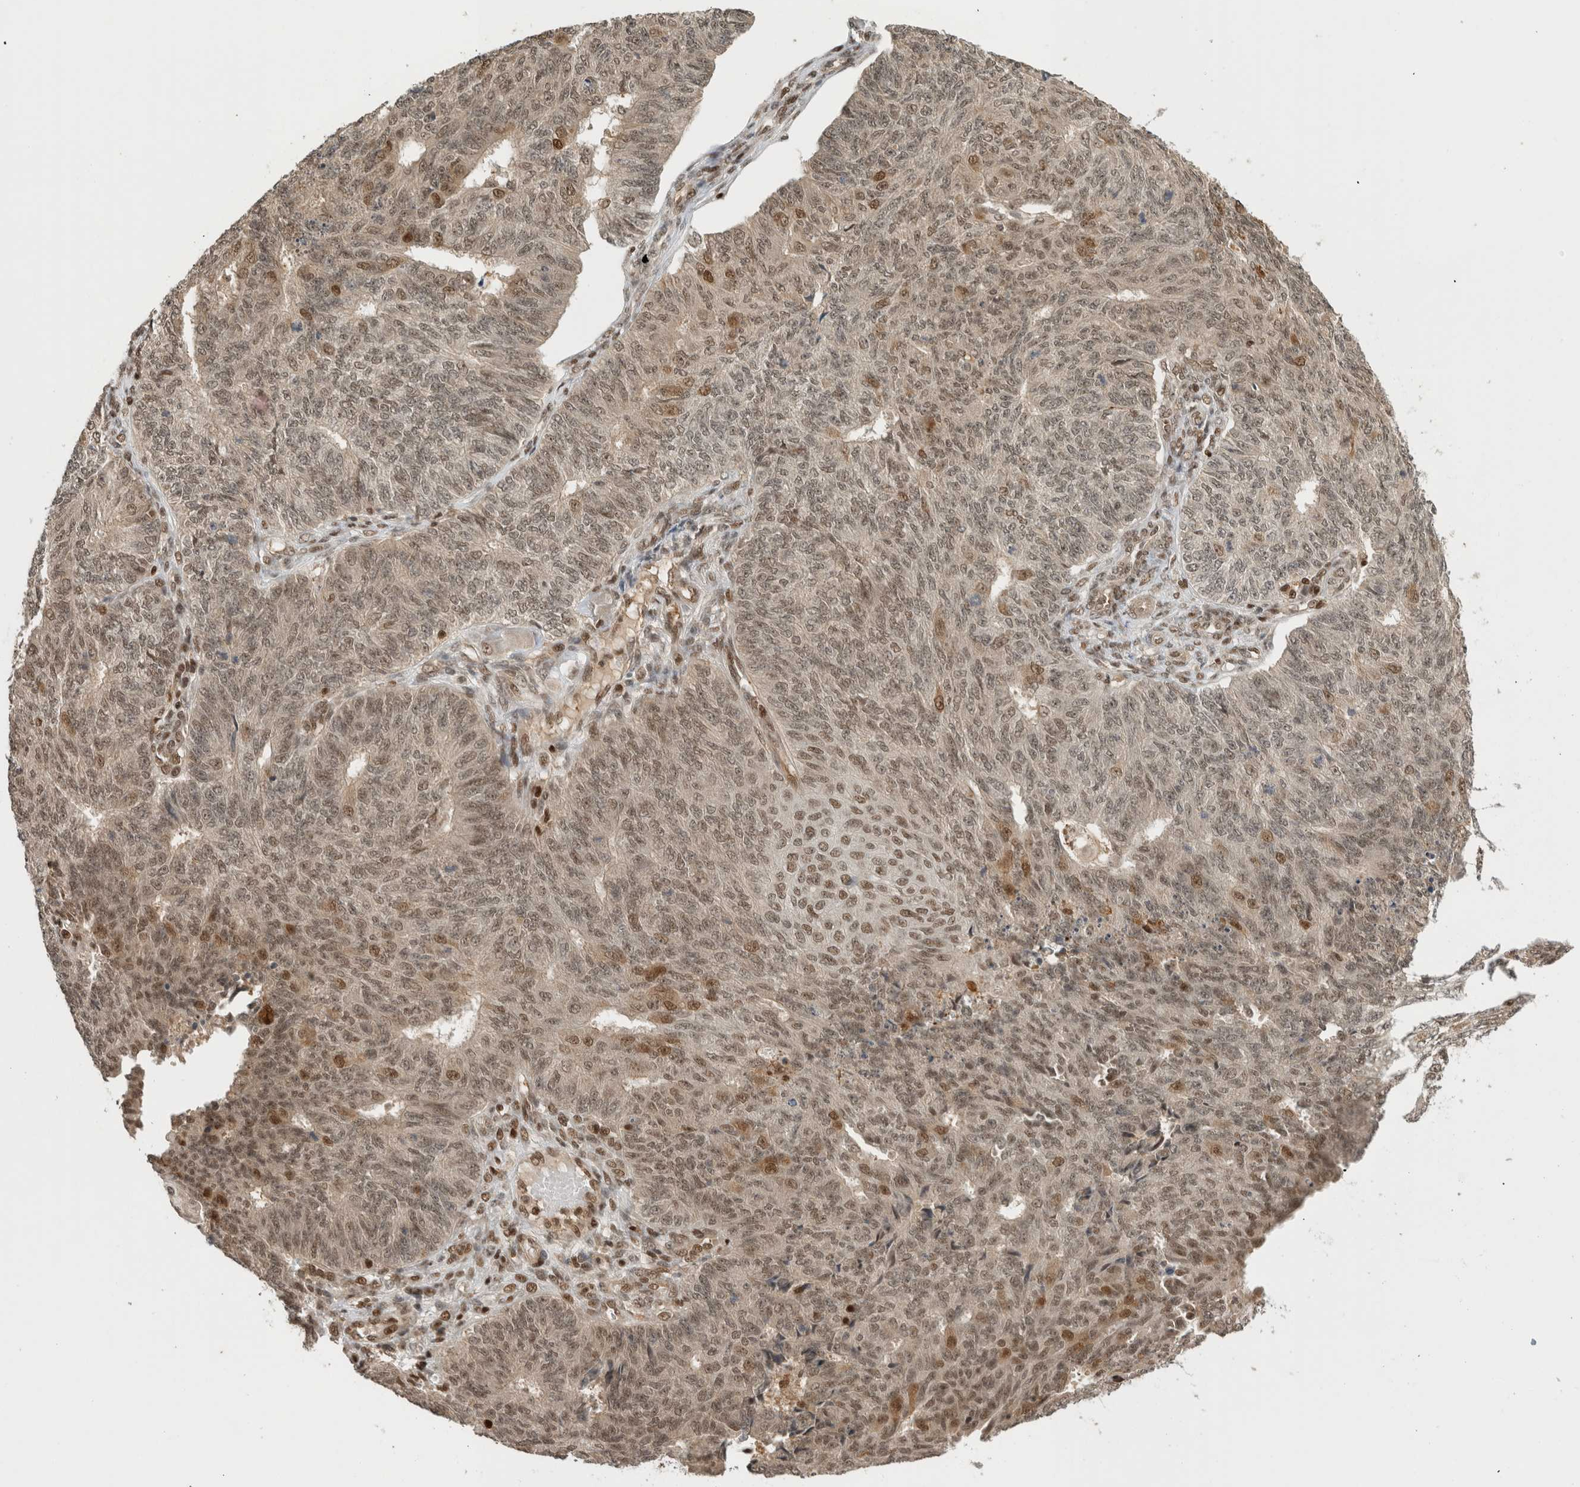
{"staining": {"intensity": "moderate", "quantity": "<25%", "location": "nuclear"}, "tissue": "endometrial cancer", "cell_type": "Tumor cells", "image_type": "cancer", "snomed": [{"axis": "morphology", "description": "Adenocarcinoma, NOS"}, {"axis": "topography", "description": "Endometrium"}], "caption": "This histopathology image displays adenocarcinoma (endometrial) stained with IHC to label a protein in brown. The nuclear of tumor cells show moderate positivity for the protein. Nuclei are counter-stained blue.", "gene": "SNRNP40", "patient": {"sex": "female", "age": 32}}